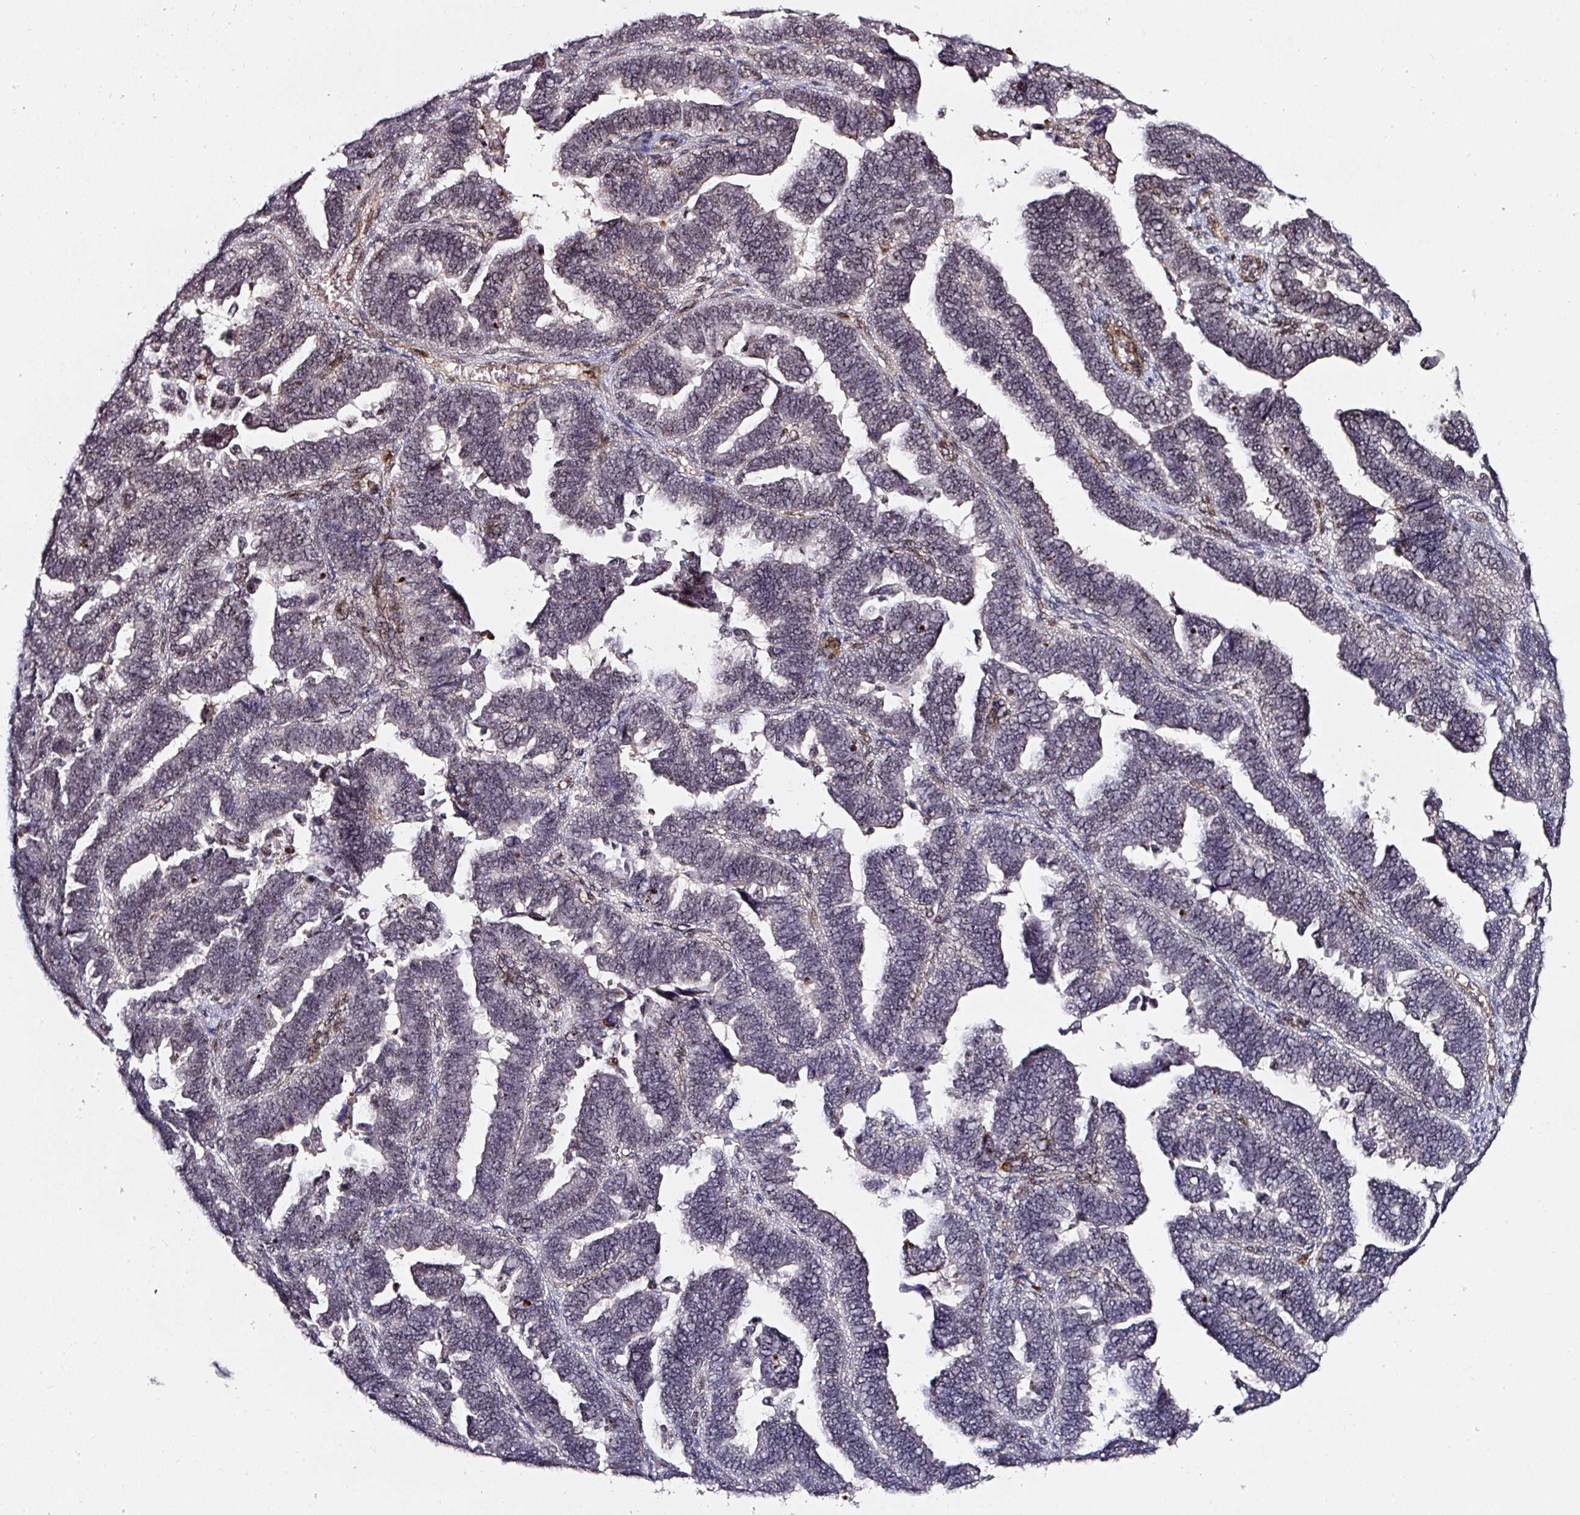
{"staining": {"intensity": "weak", "quantity": "<25%", "location": "nuclear"}, "tissue": "endometrial cancer", "cell_type": "Tumor cells", "image_type": "cancer", "snomed": [{"axis": "morphology", "description": "Adenocarcinoma, NOS"}, {"axis": "topography", "description": "Endometrium"}], "caption": "Immunohistochemical staining of human endometrial cancer (adenocarcinoma) displays no significant staining in tumor cells. Nuclei are stained in blue.", "gene": "MXRA8", "patient": {"sex": "female", "age": 75}}